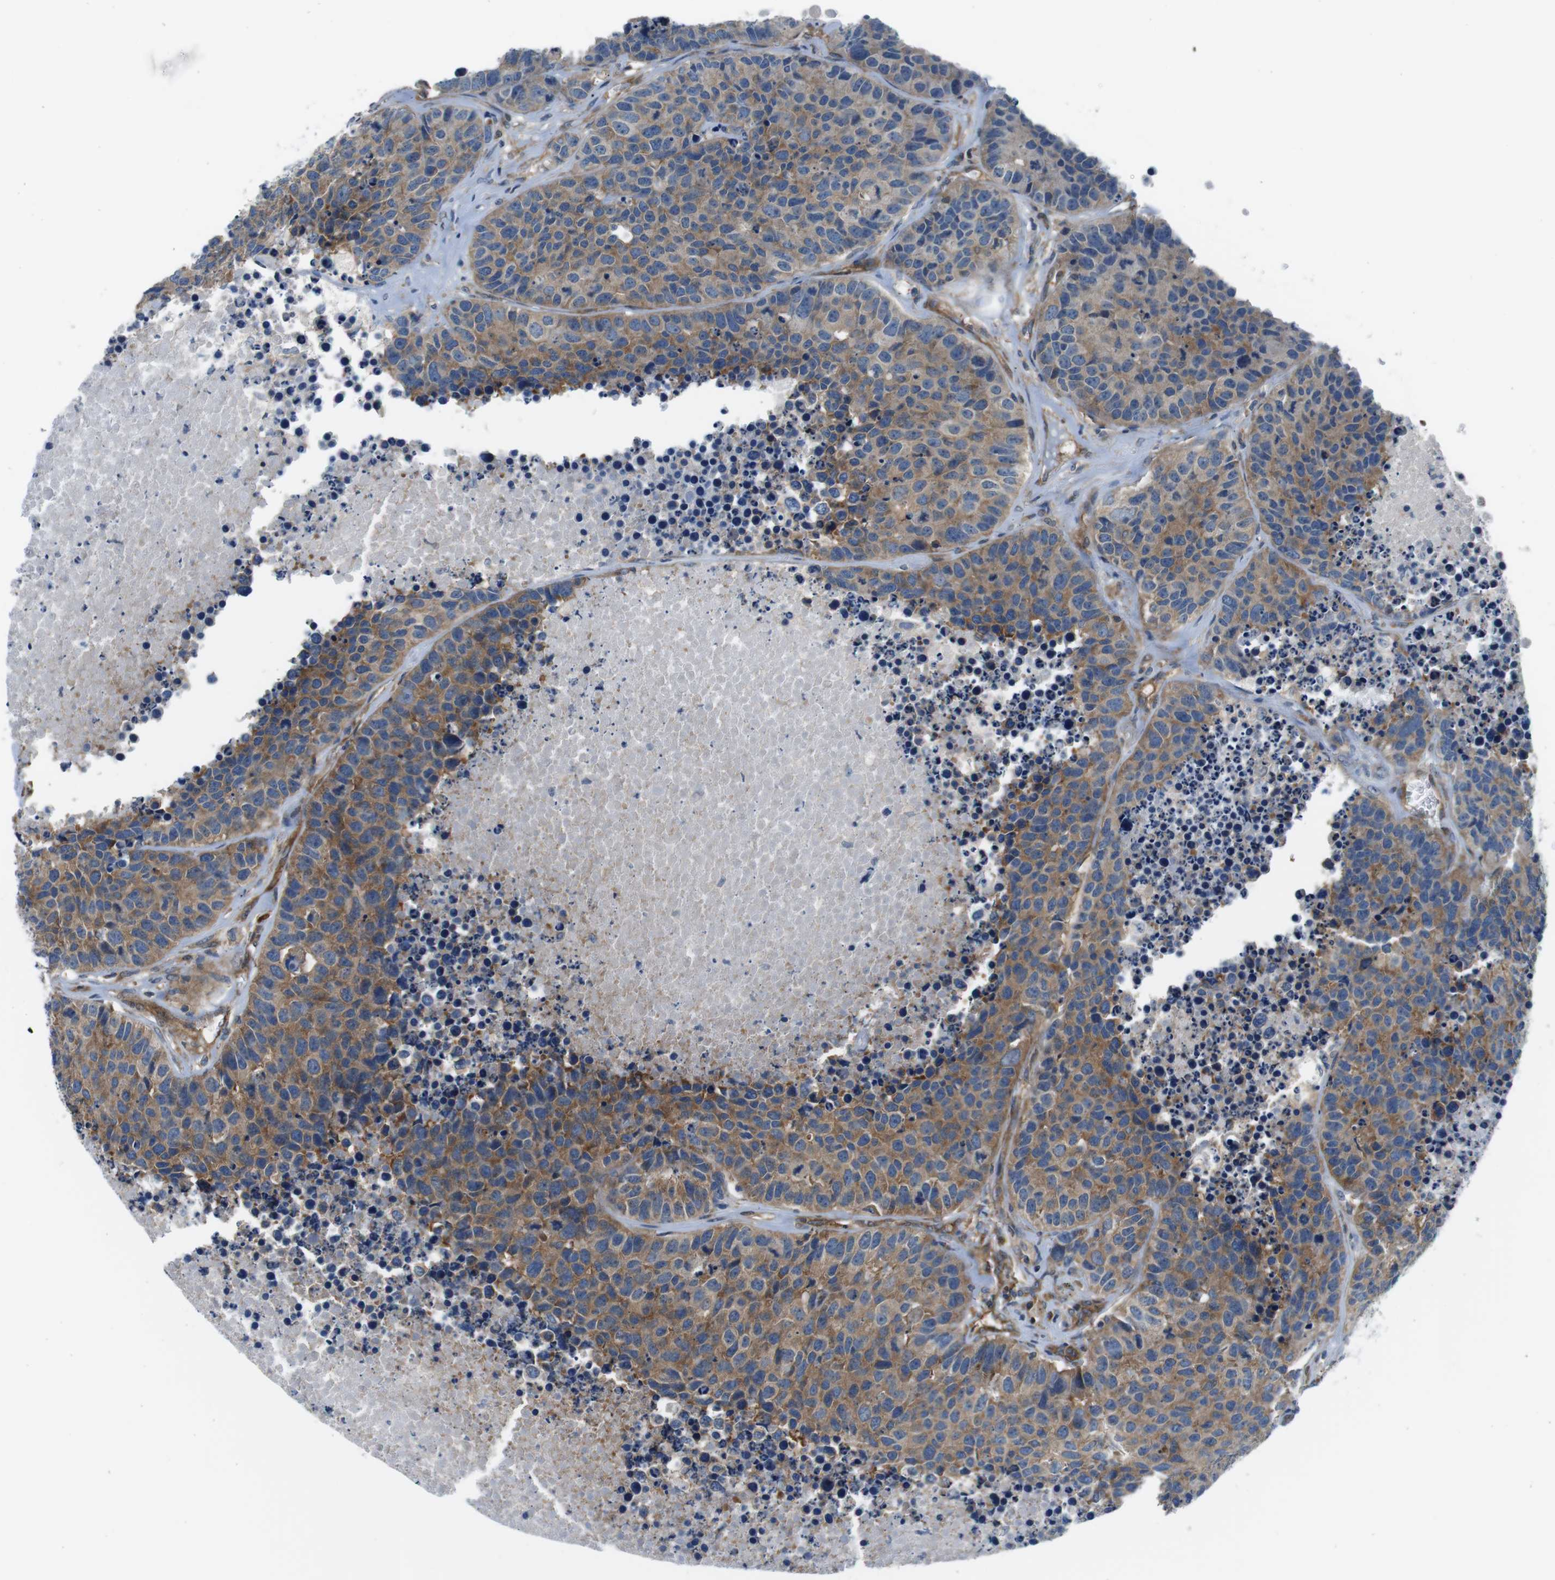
{"staining": {"intensity": "moderate", "quantity": ">75%", "location": "cytoplasmic/membranous"}, "tissue": "carcinoid", "cell_type": "Tumor cells", "image_type": "cancer", "snomed": [{"axis": "morphology", "description": "Carcinoid, malignant, NOS"}, {"axis": "topography", "description": "Lung"}], "caption": "Brown immunohistochemical staining in carcinoid shows moderate cytoplasmic/membranous staining in approximately >75% of tumor cells. Immunohistochemistry stains the protein of interest in brown and the nuclei are stained blue.", "gene": "EIF2B5", "patient": {"sex": "male", "age": 60}}